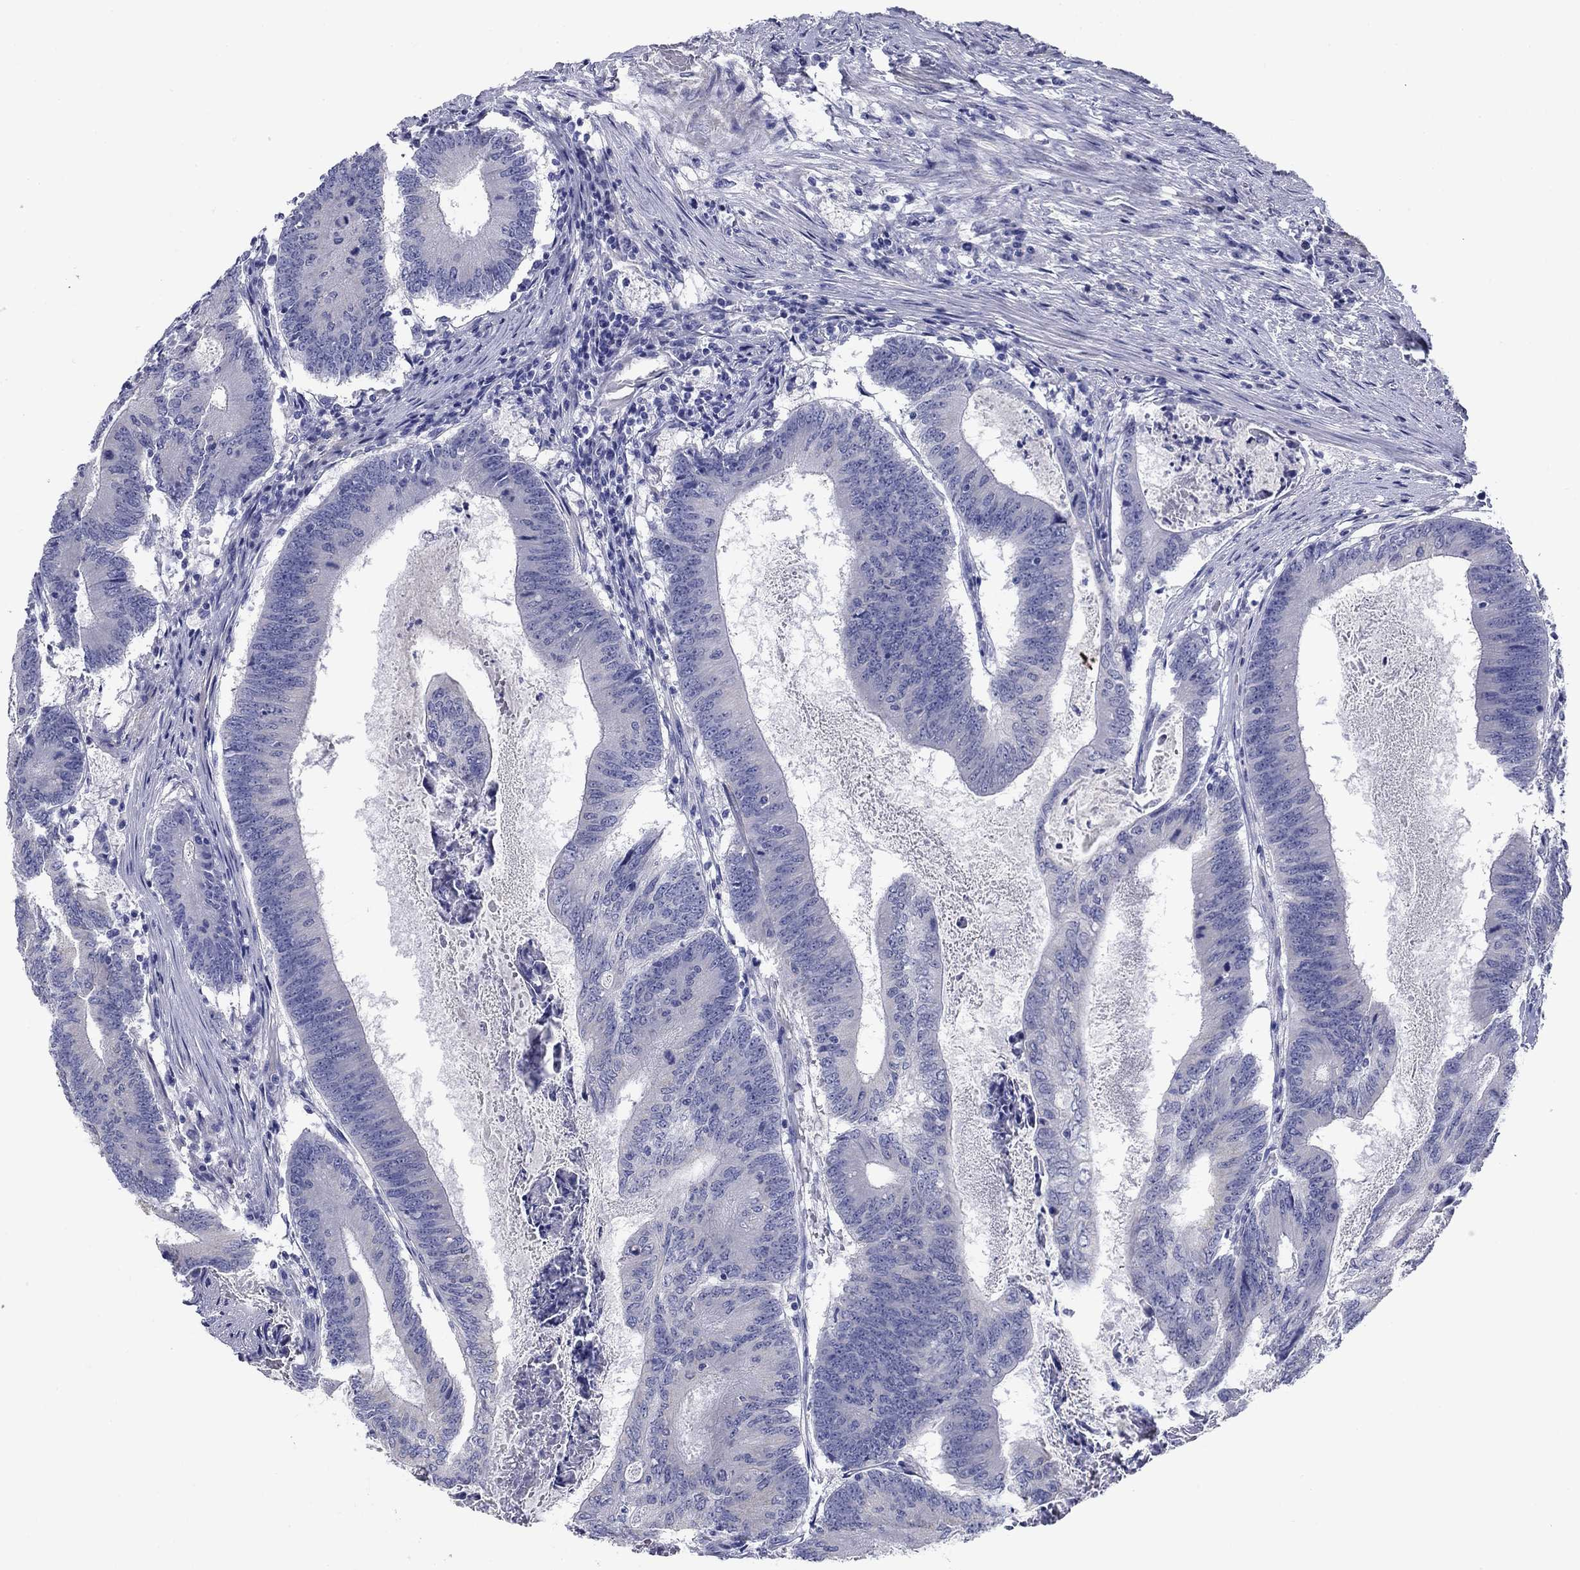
{"staining": {"intensity": "negative", "quantity": "none", "location": "none"}, "tissue": "colorectal cancer", "cell_type": "Tumor cells", "image_type": "cancer", "snomed": [{"axis": "morphology", "description": "Adenocarcinoma, NOS"}, {"axis": "topography", "description": "Colon"}], "caption": "DAB (3,3'-diaminobenzidine) immunohistochemical staining of colorectal adenocarcinoma displays no significant expression in tumor cells.", "gene": "PRKCG", "patient": {"sex": "female", "age": 70}}